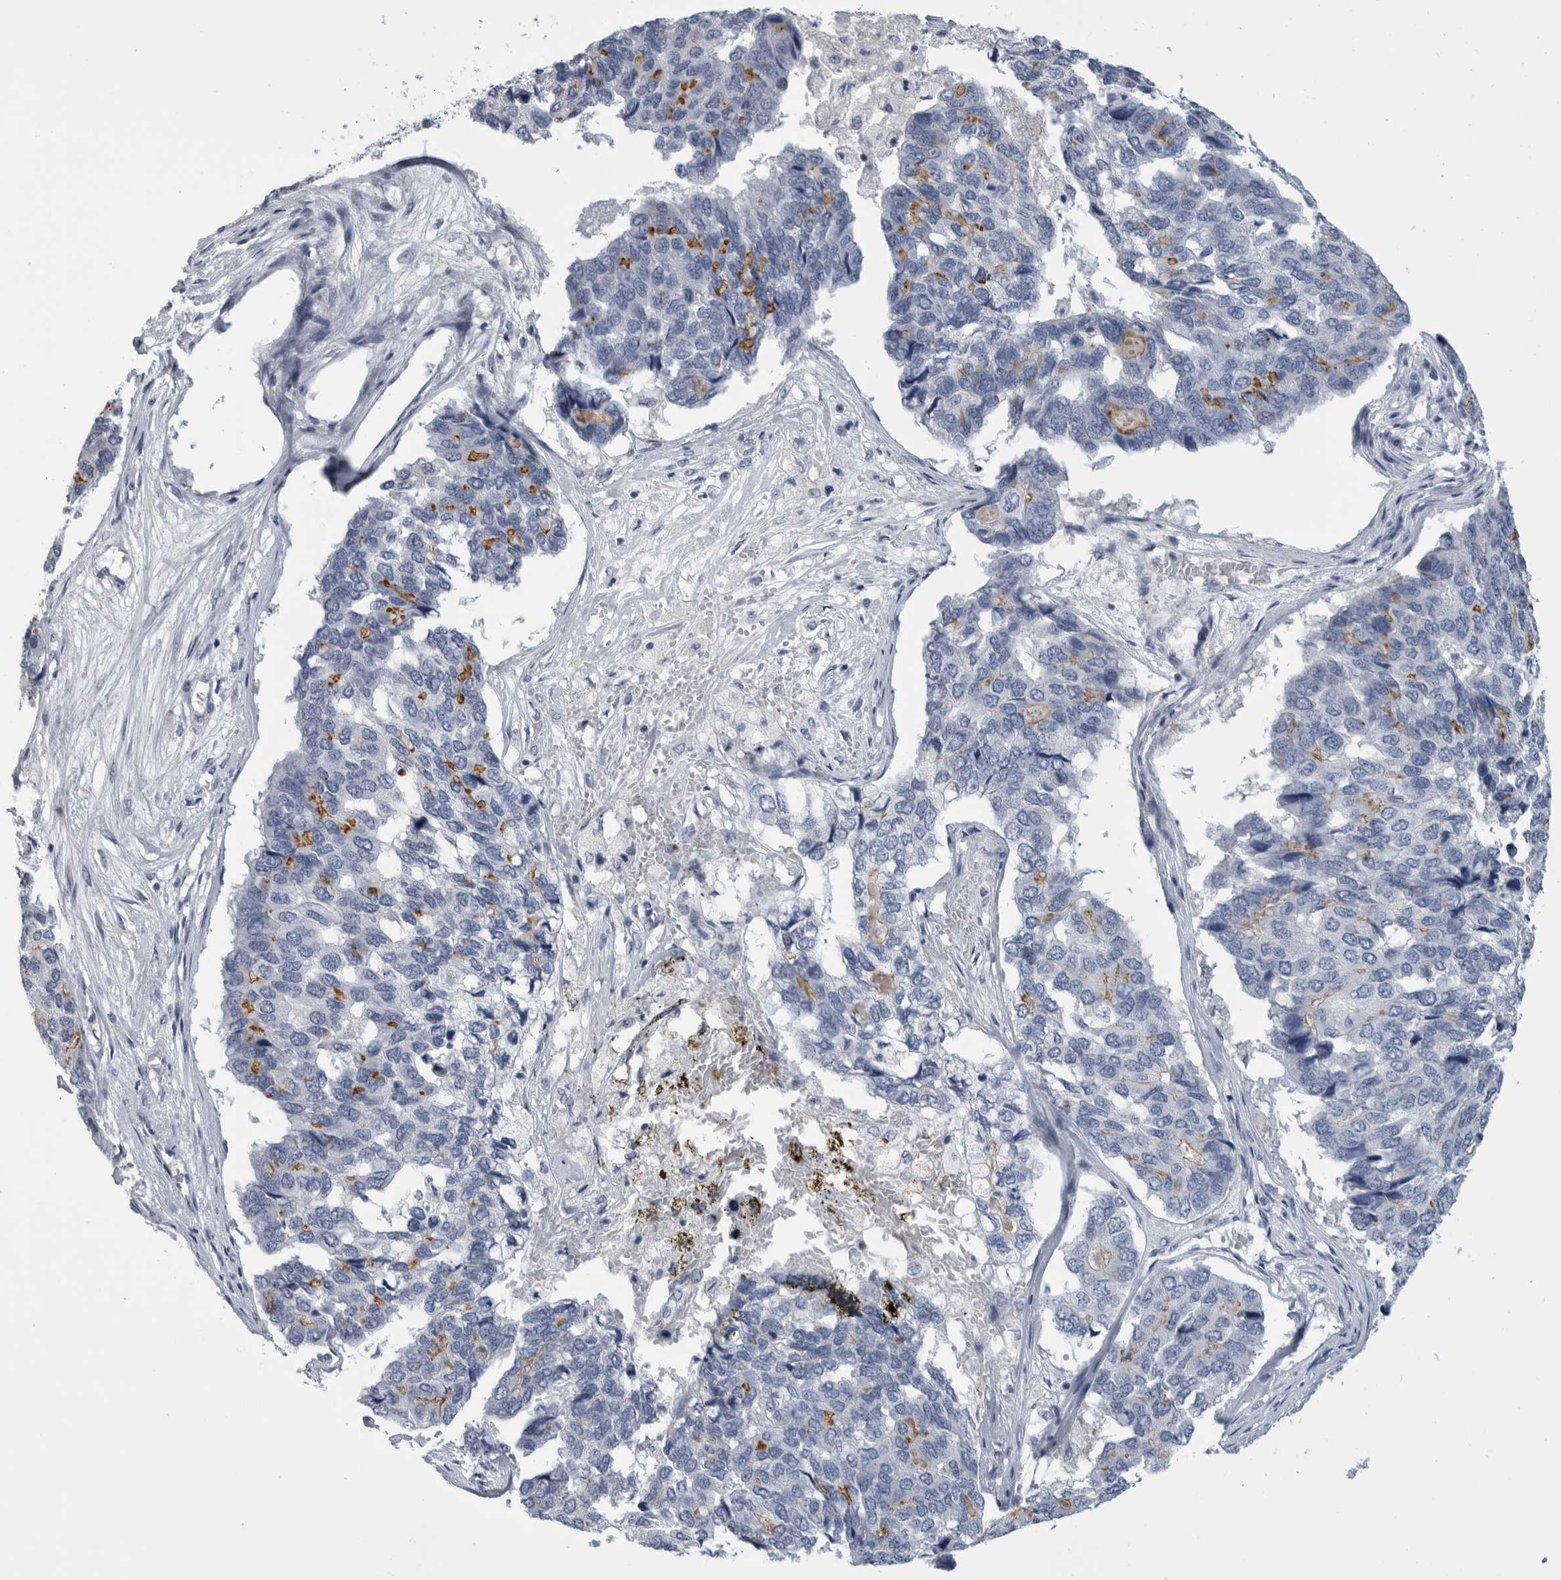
{"staining": {"intensity": "negative", "quantity": "none", "location": "none"}, "tissue": "pancreatic cancer", "cell_type": "Tumor cells", "image_type": "cancer", "snomed": [{"axis": "morphology", "description": "Adenocarcinoma, NOS"}, {"axis": "topography", "description": "Pancreas"}], "caption": "Immunohistochemistry image of neoplastic tissue: pancreatic adenocarcinoma stained with DAB (3,3'-diaminobenzidine) demonstrates no significant protein expression in tumor cells.", "gene": "ANKFY1", "patient": {"sex": "male", "age": 50}}